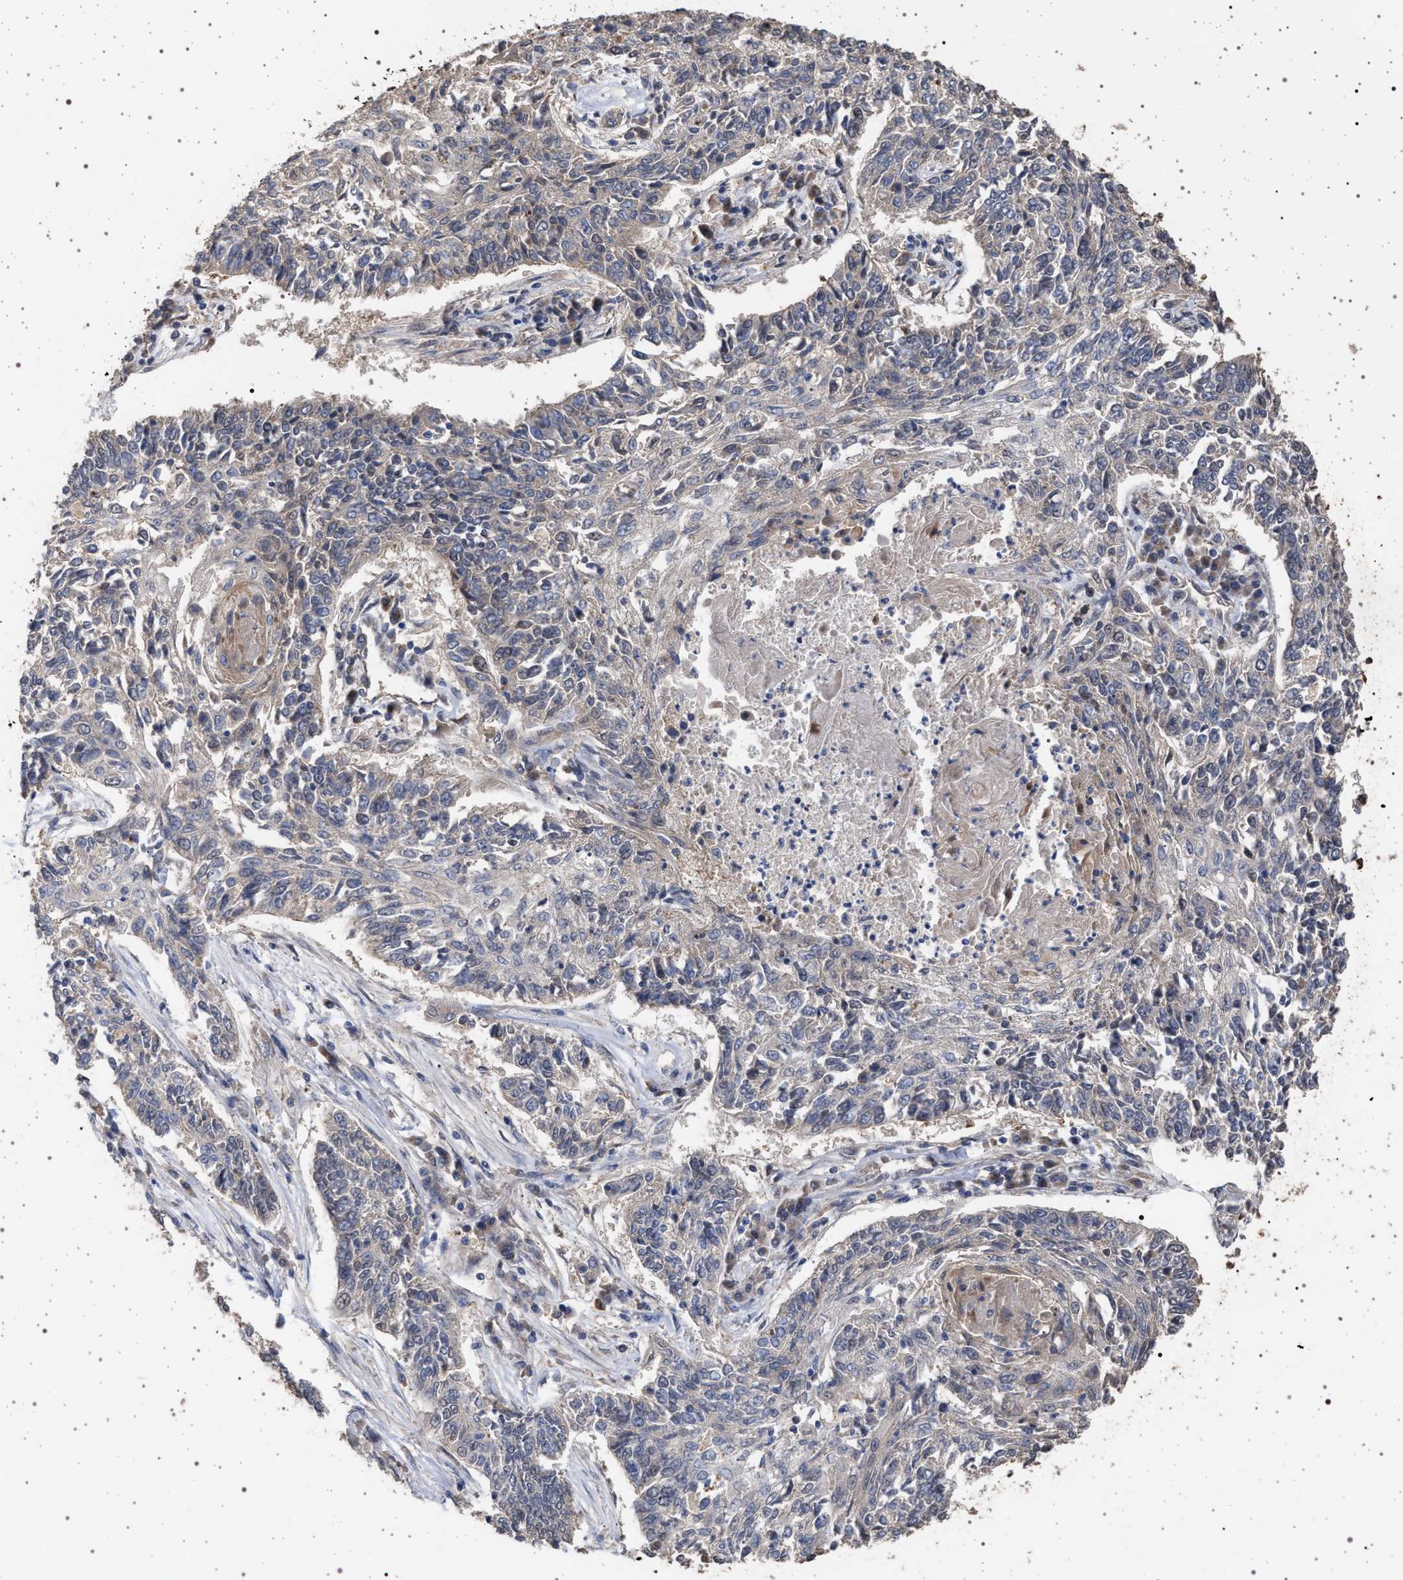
{"staining": {"intensity": "negative", "quantity": "none", "location": "none"}, "tissue": "lung cancer", "cell_type": "Tumor cells", "image_type": "cancer", "snomed": [{"axis": "morphology", "description": "Normal tissue, NOS"}, {"axis": "morphology", "description": "Squamous cell carcinoma, NOS"}, {"axis": "topography", "description": "Cartilage tissue"}, {"axis": "topography", "description": "Bronchus"}, {"axis": "topography", "description": "Lung"}], "caption": "An immunohistochemistry (IHC) image of lung cancer (squamous cell carcinoma) is shown. There is no staining in tumor cells of lung cancer (squamous cell carcinoma).", "gene": "IFT20", "patient": {"sex": "female", "age": 49}}